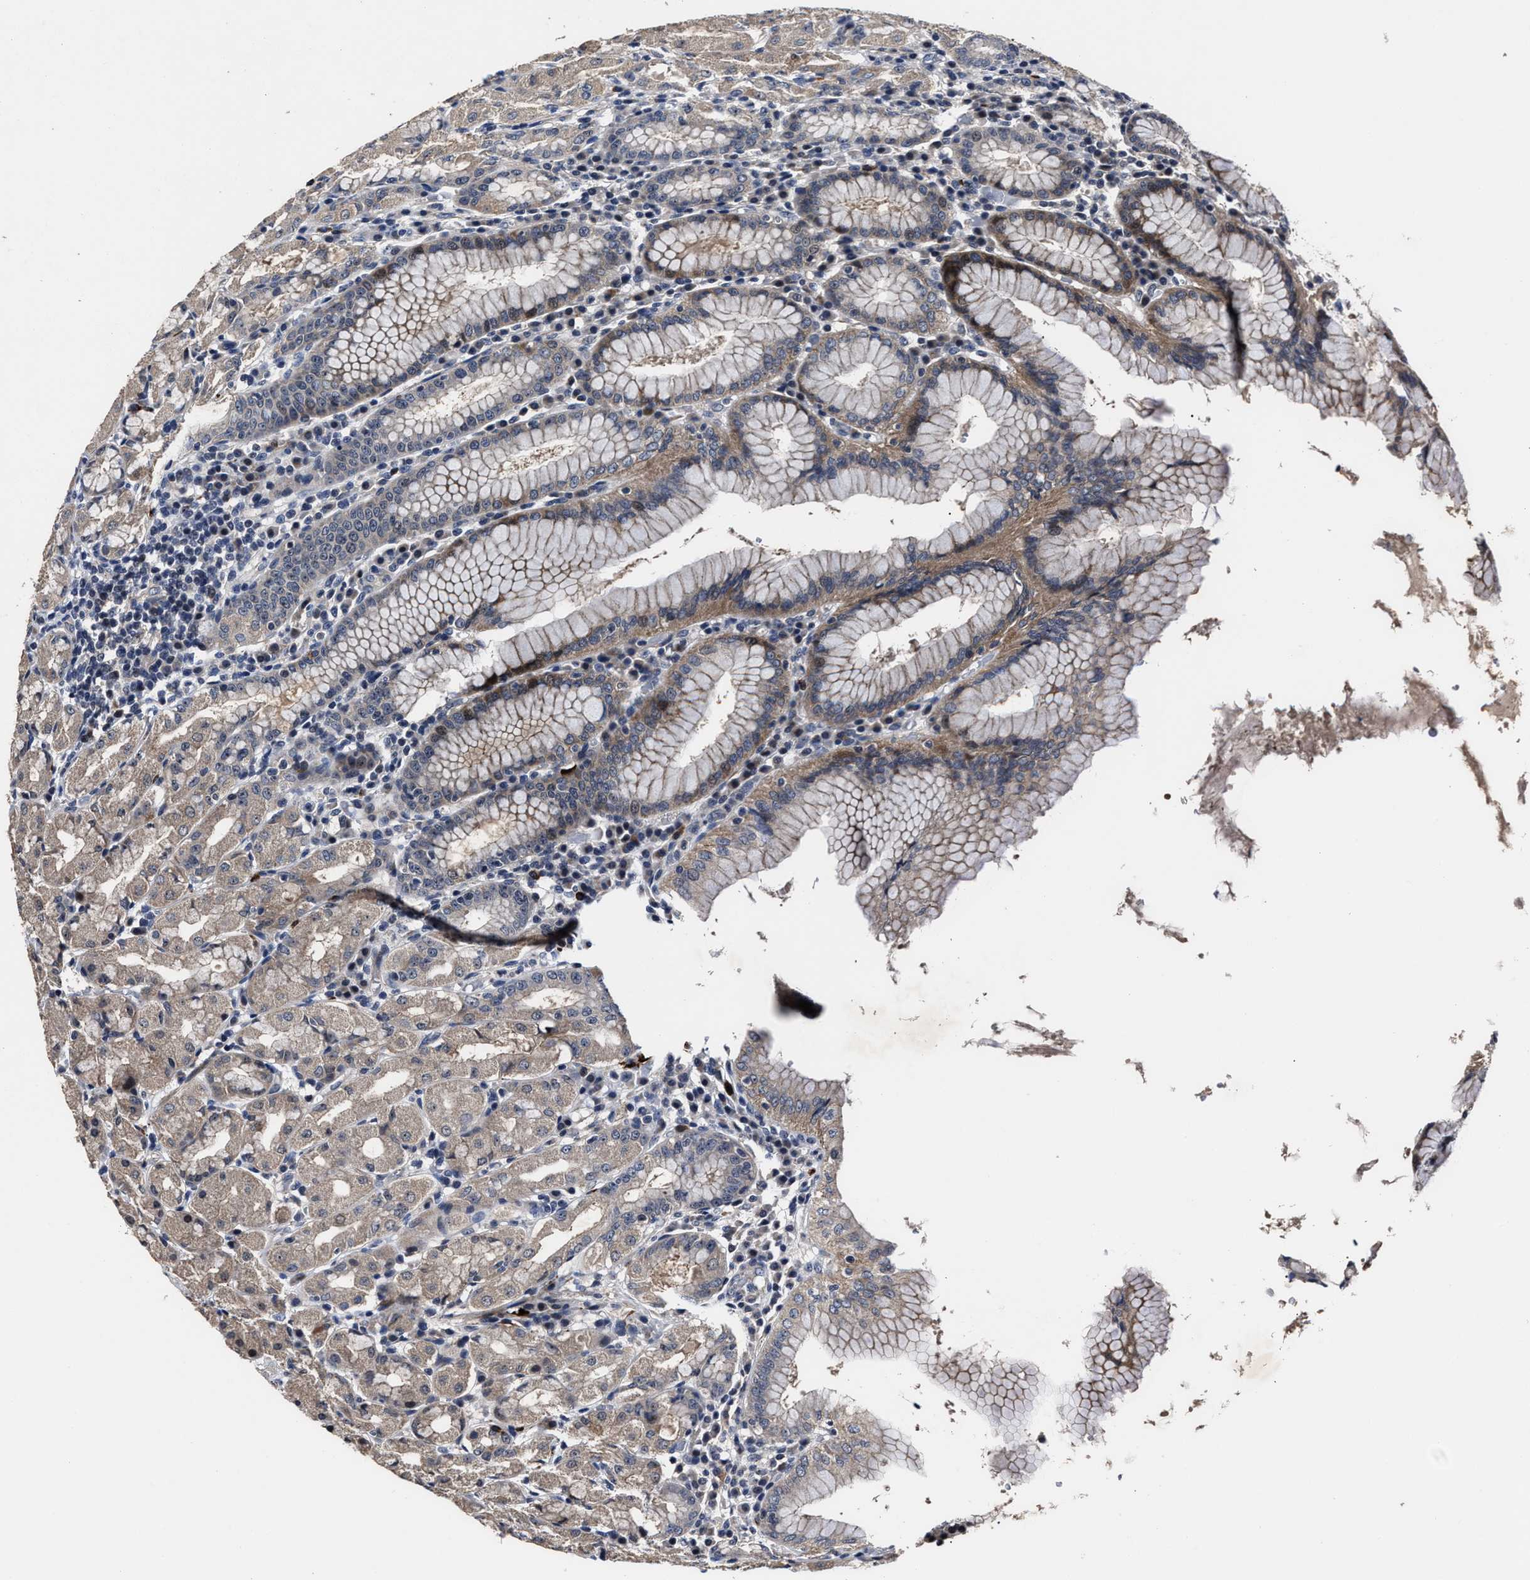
{"staining": {"intensity": "moderate", "quantity": "25%-75%", "location": "cytoplasmic/membranous"}, "tissue": "stomach", "cell_type": "Glandular cells", "image_type": "normal", "snomed": [{"axis": "morphology", "description": "Normal tissue, NOS"}, {"axis": "topography", "description": "Stomach"}, {"axis": "topography", "description": "Stomach, lower"}], "caption": "Normal stomach displays moderate cytoplasmic/membranous positivity in about 25%-75% of glandular cells (brown staining indicates protein expression, while blue staining denotes nuclei)..", "gene": "RSBN1L", "patient": {"sex": "female", "age": 56}}